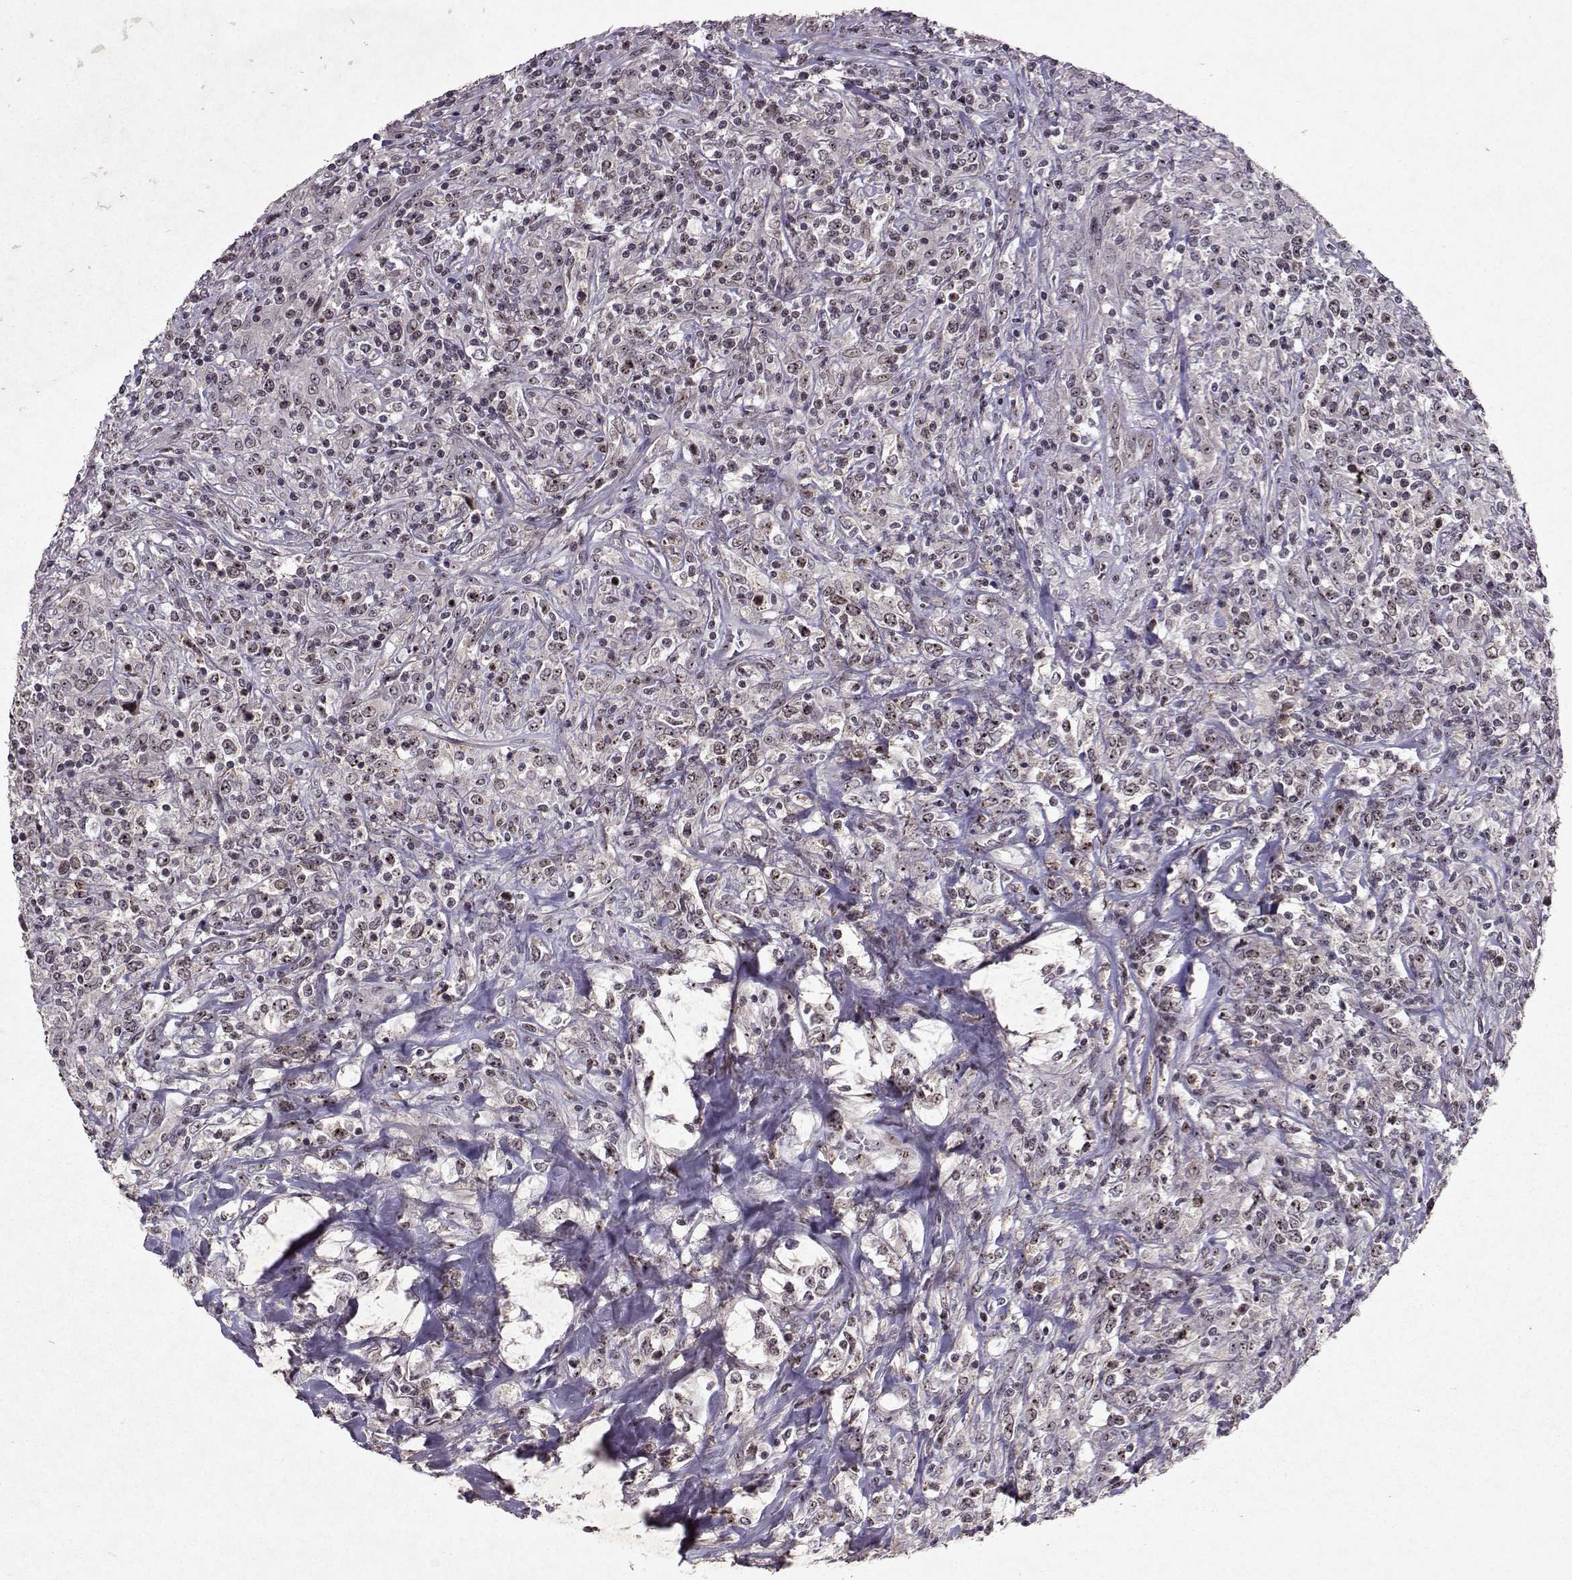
{"staining": {"intensity": "negative", "quantity": "none", "location": "none"}, "tissue": "lymphoma", "cell_type": "Tumor cells", "image_type": "cancer", "snomed": [{"axis": "morphology", "description": "Malignant lymphoma, non-Hodgkin's type, High grade"}, {"axis": "topography", "description": "Lung"}], "caption": "IHC micrograph of human lymphoma stained for a protein (brown), which exhibits no staining in tumor cells. The staining was performed using DAB to visualize the protein expression in brown, while the nuclei were stained in blue with hematoxylin (Magnification: 20x).", "gene": "DDX56", "patient": {"sex": "male", "age": 79}}